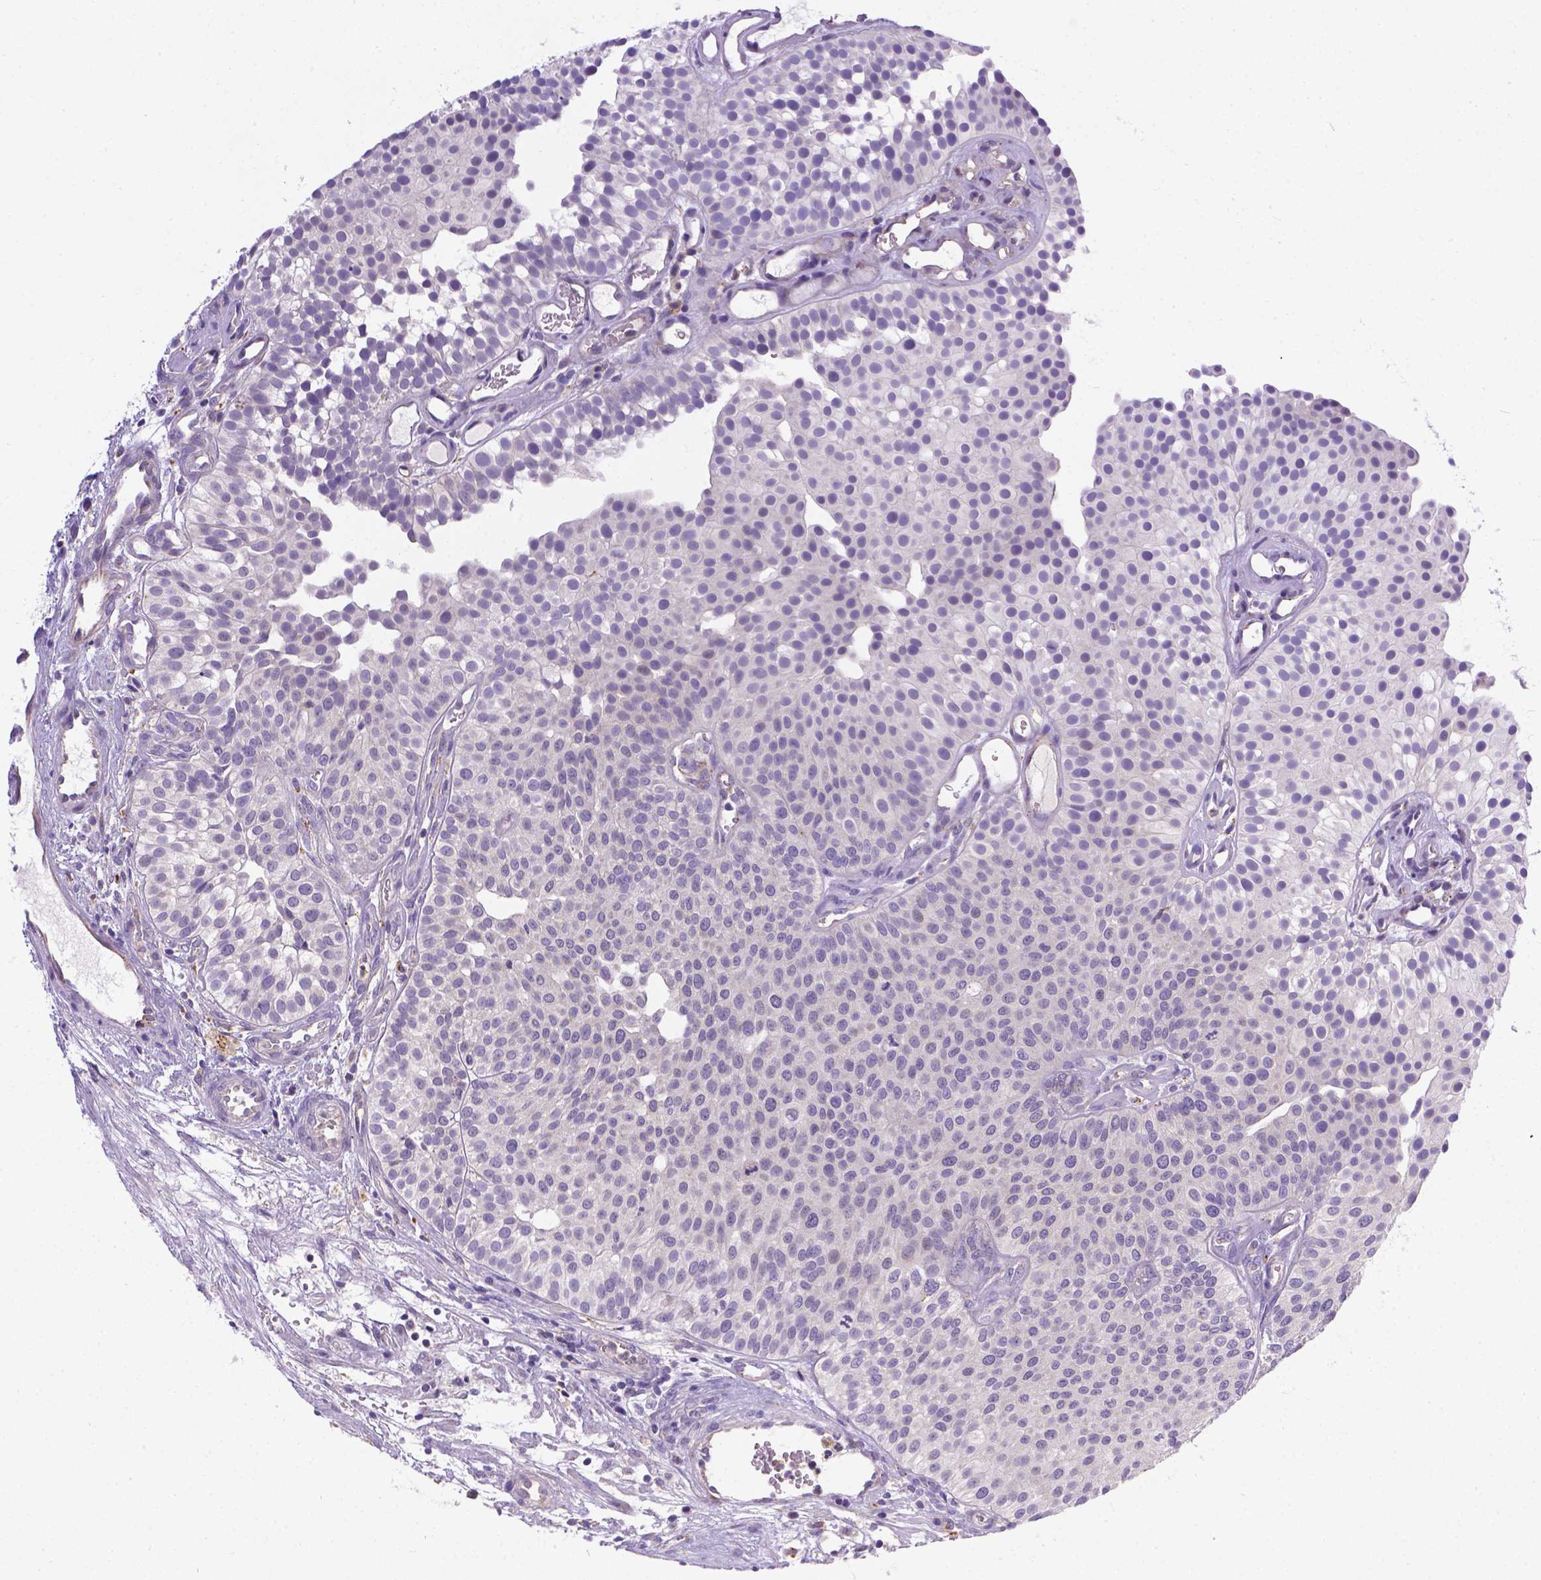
{"staining": {"intensity": "negative", "quantity": "none", "location": "none"}, "tissue": "urothelial cancer", "cell_type": "Tumor cells", "image_type": "cancer", "snomed": [{"axis": "morphology", "description": "Urothelial carcinoma, Low grade"}, {"axis": "topography", "description": "Urinary bladder"}], "caption": "This is an immunohistochemistry micrograph of urothelial cancer. There is no staining in tumor cells.", "gene": "TM4SF18", "patient": {"sex": "female", "age": 87}}